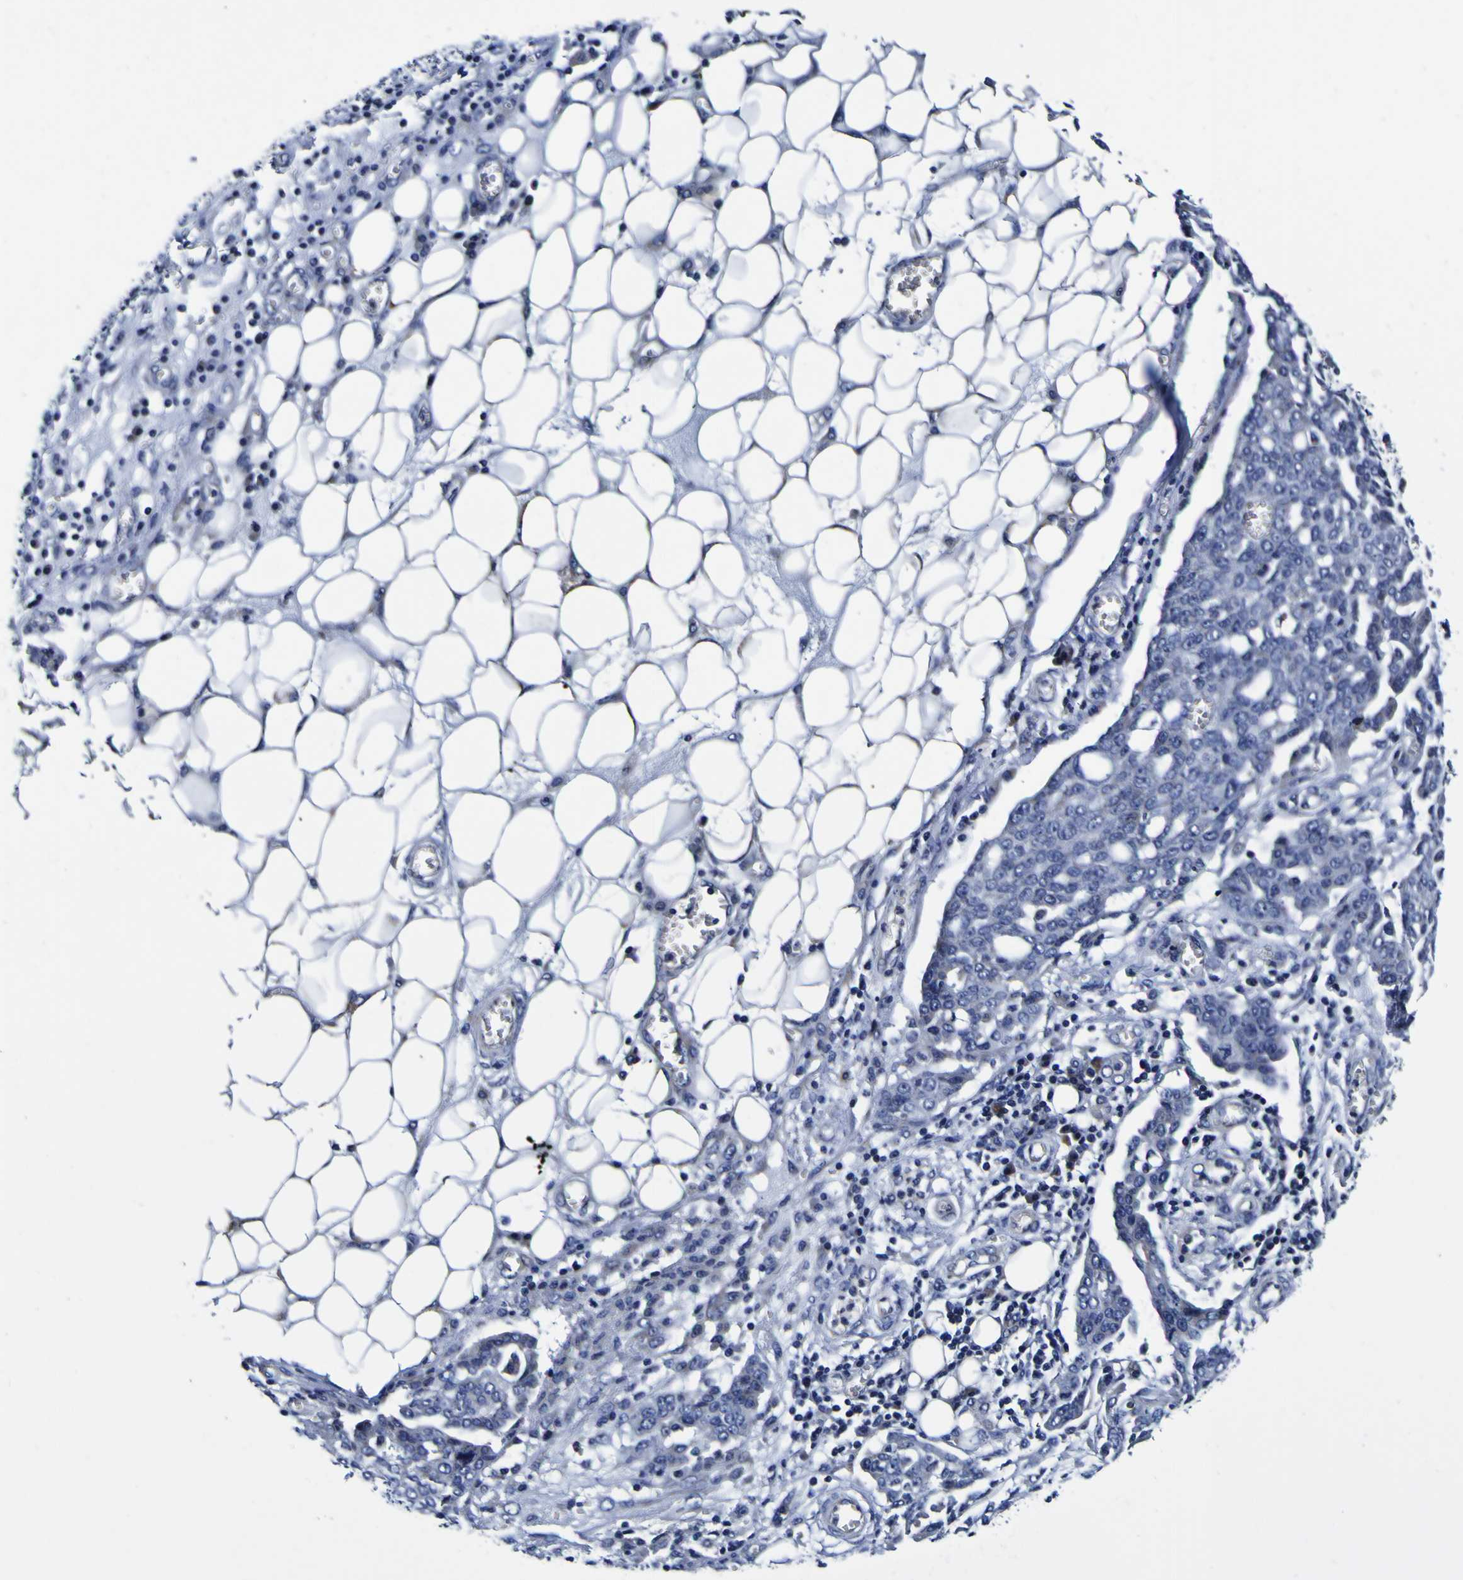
{"staining": {"intensity": "negative", "quantity": "none", "location": "none"}, "tissue": "ovarian cancer", "cell_type": "Tumor cells", "image_type": "cancer", "snomed": [{"axis": "morphology", "description": "Cystadenocarcinoma, serous, NOS"}, {"axis": "topography", "description": "Soft tissue"}, {"axis": "topography", "description": "Ovary"}], "caption": "Immunohistochemical staining of serous cystadenocarcinoma (ovarian) shows no significant positivity in tumor cells.", "gene": "PDLIM4", "patient": {"sex": "female", "age": 57}}